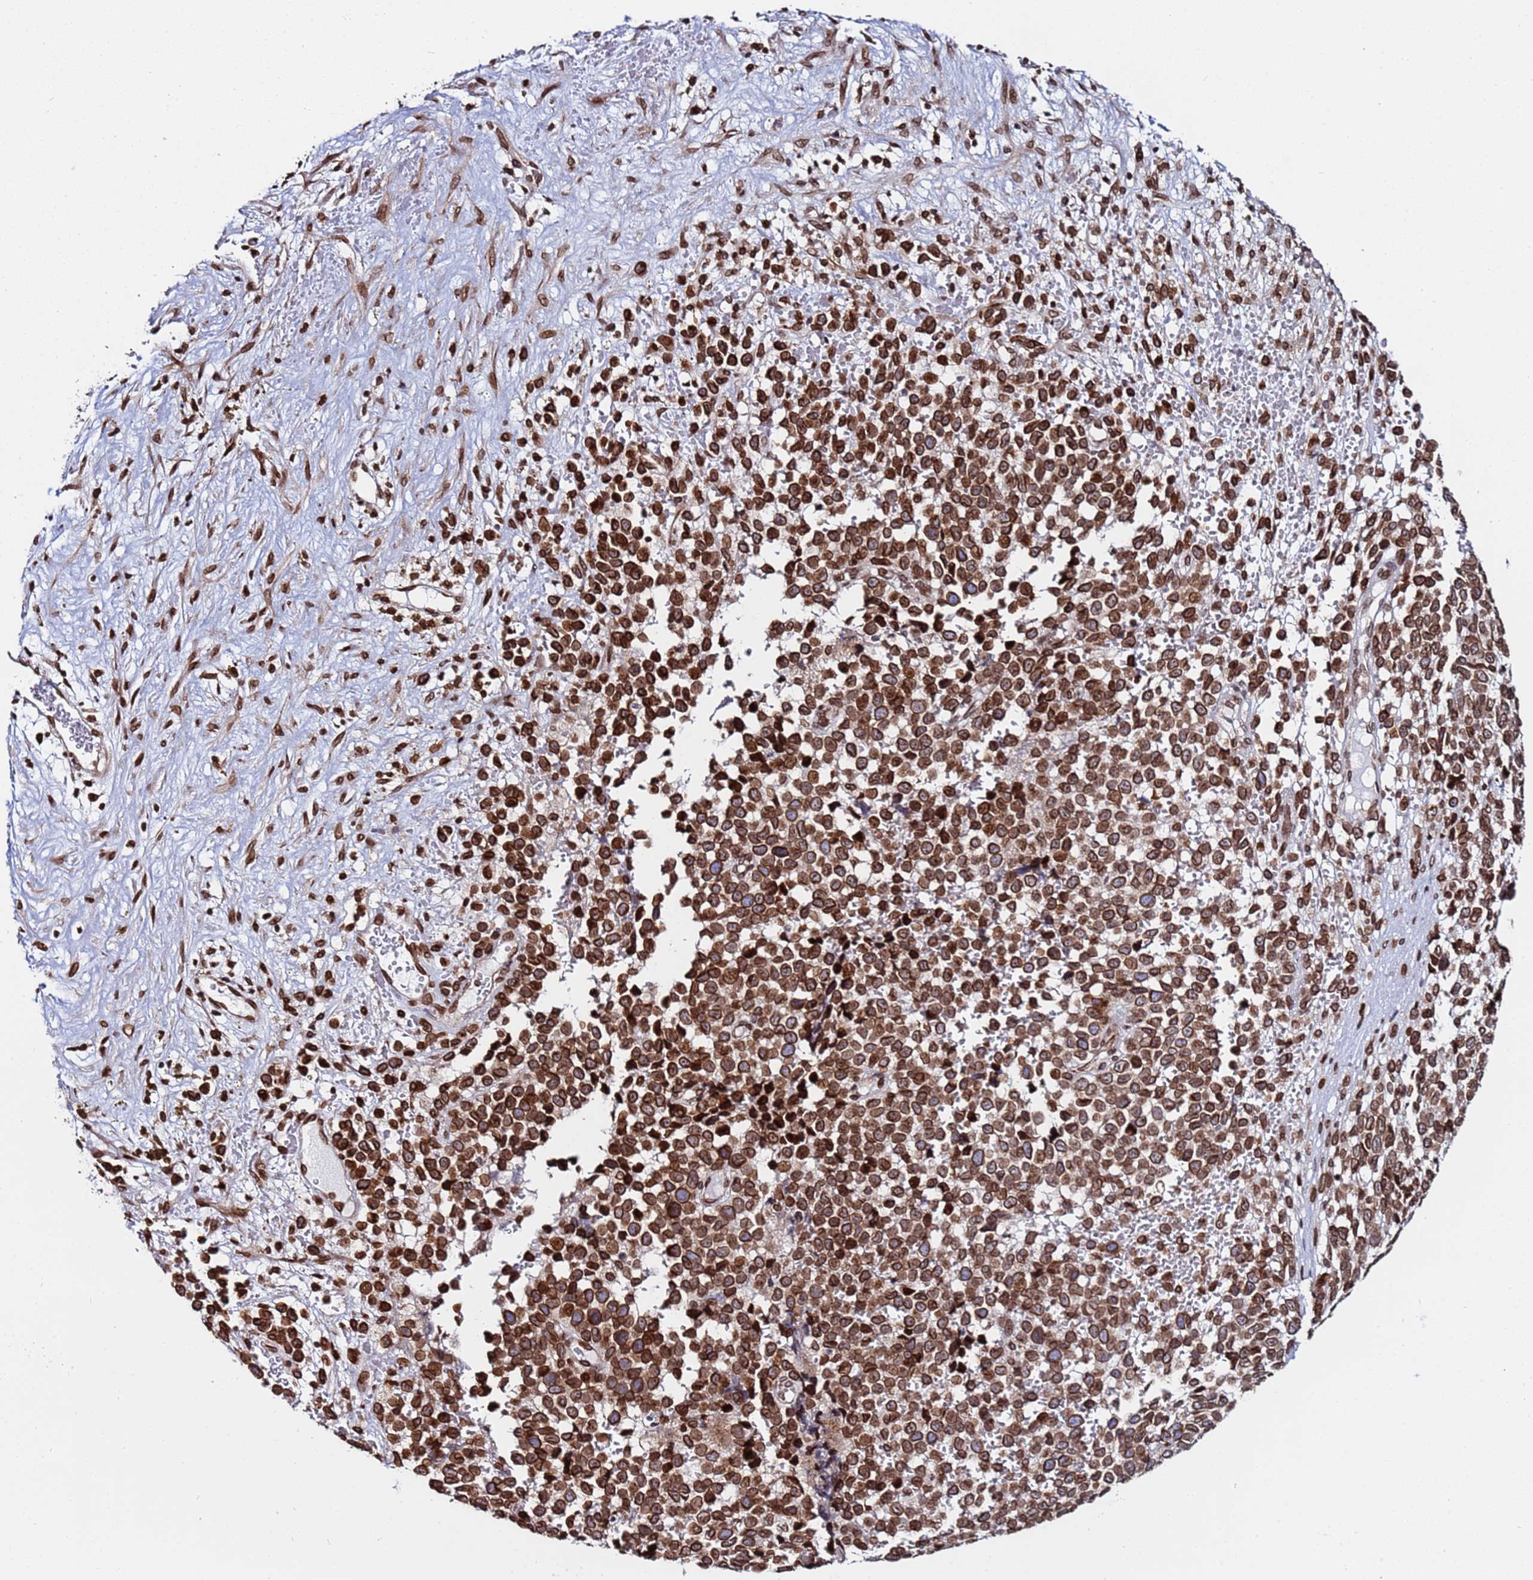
{"staining": {"intensity": "strong", "quantity": ">75%", "location": "cytoplasmic/membranous,nuclear"}, "tissue": "melanoma", "cell_type": "Tumor cells", "image_type": "cancer", "snomed": [{"axis": "morphology", "description": "Malignant melanoma, NOS"}, {"axis": "topography", "description": "Nose, NOS"}], "caption": "Brown immunohistochemical staining in melanoma shows strong cytoplasmic/membranous and nuclear positivity in about >75% of tumor cells.", "gene": "TOR1AIP1", "patient": {"sex": "female", "age": 48}}